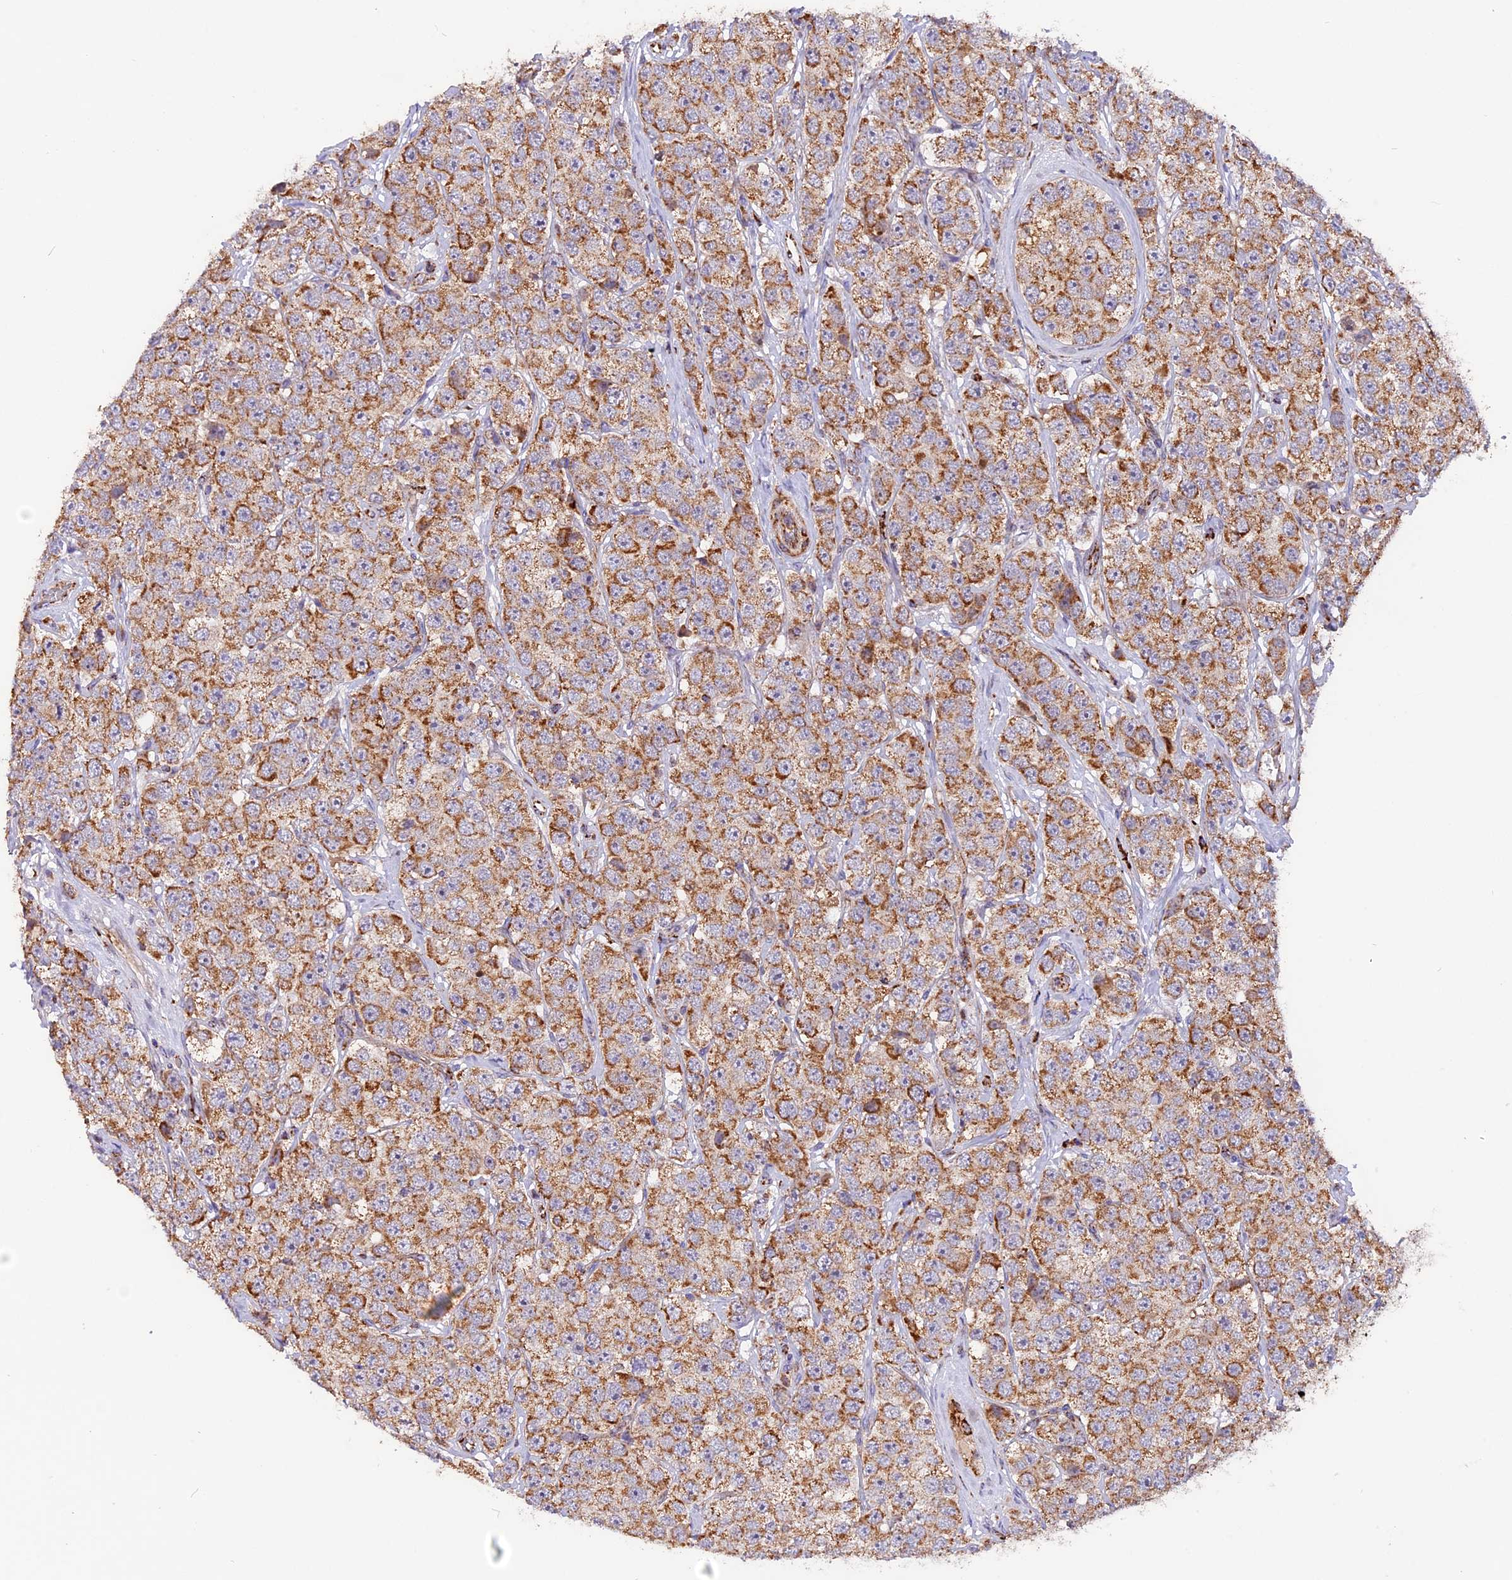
{"staining": {"intensity": "moderate", "quantity": ">75%", "location": "cytoplasmic/membranous"}, "tissue": "testis cancer", "cell_type": "Tumor cells", "image_type": "cancer", "snomed": [{"axis": "morphology", "description": "Seminoma, NOS"}, {"axis": "topography", "description": "Testis"}], "caption": "Tumor cells show medium levels of moderate cytoplasmic/membranous positivity in approximately >75% of cells in testis cancer (seminoma).", "gene": "NDUFA8", "patient": {"sex": "male", "age": 28}}